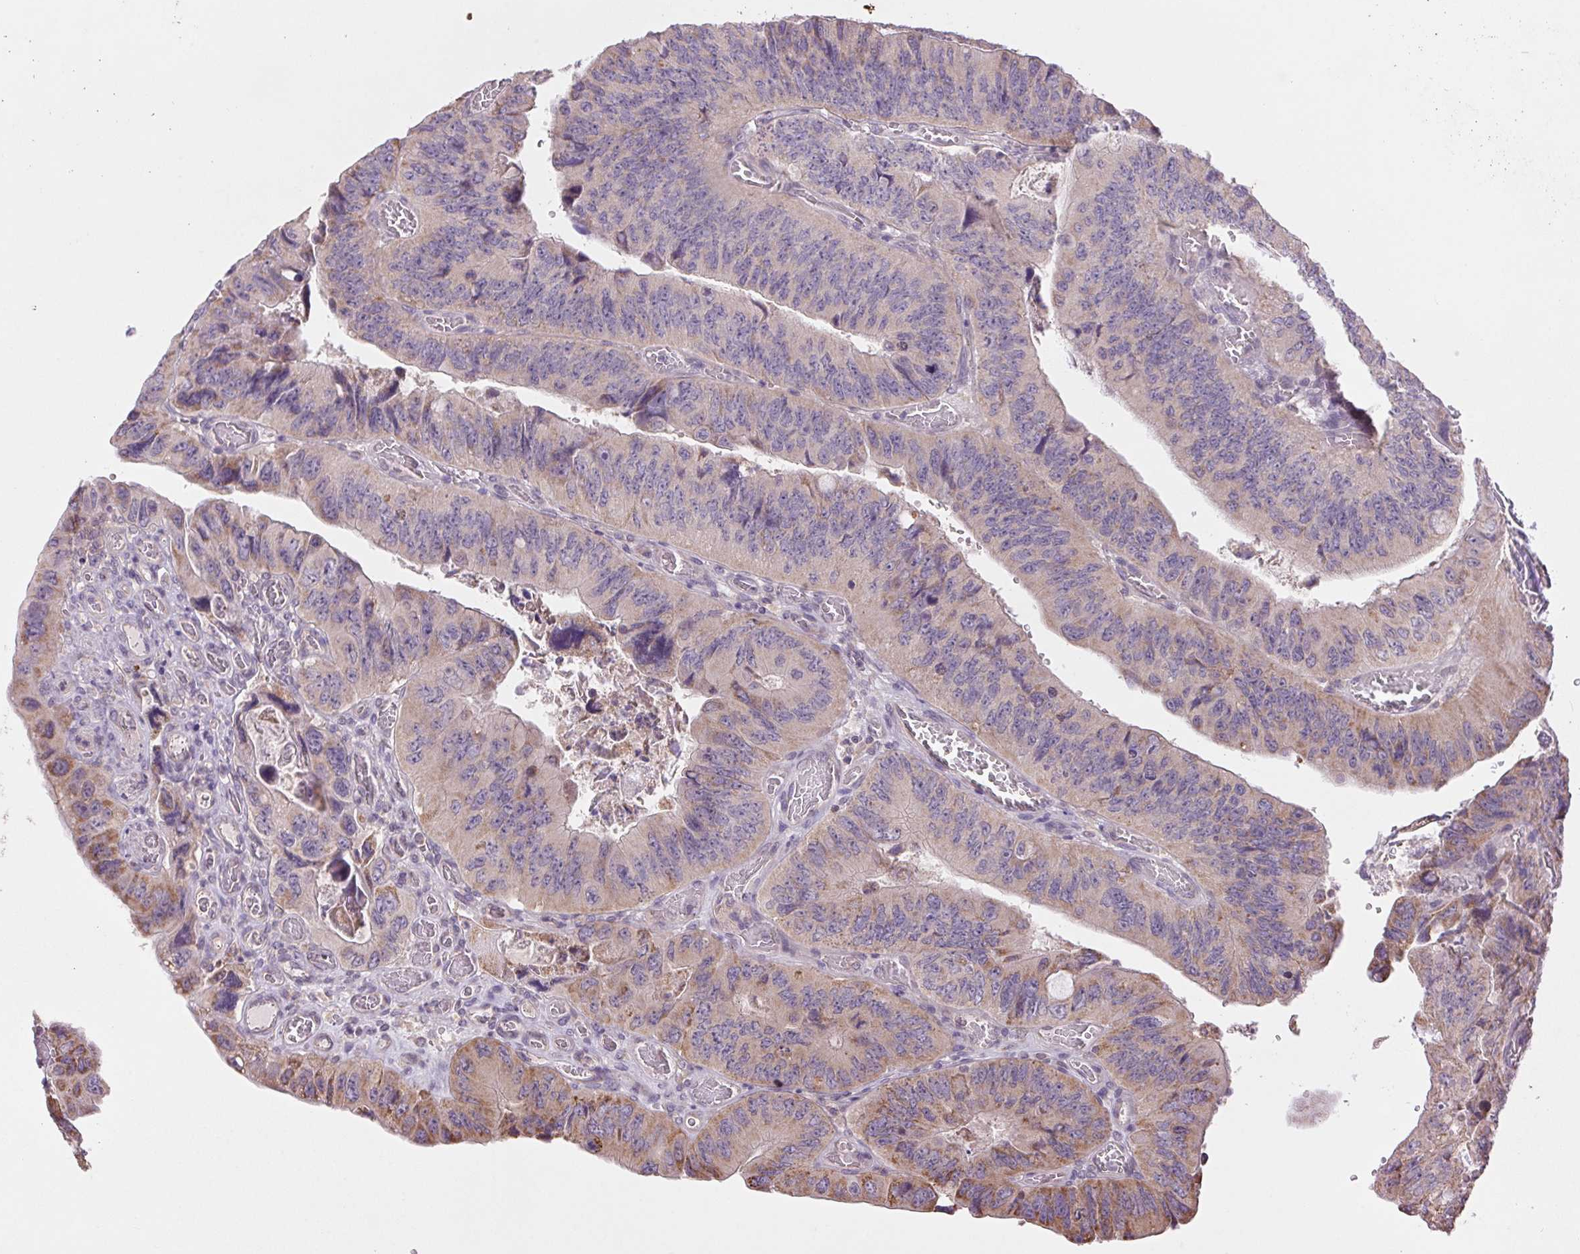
{"staining": {"intensity": "weak", "quantity": "<25%", "location": "cytoplasmic/membranous"}, "tissue": "colorectal cancer", "cell_type": "Tumor cells", "image_type": "cancer", "snomed": [{"axis": "morphology", "description": "Adenocarcinoma, NOS"}, {"axis": "topography", "description": "Colon"}], "caption": "There is no significant expression in tumor cells of colorectal cancer.", "gene": "MAP3K5", "patient": {"sex": "female", "age": 84}}